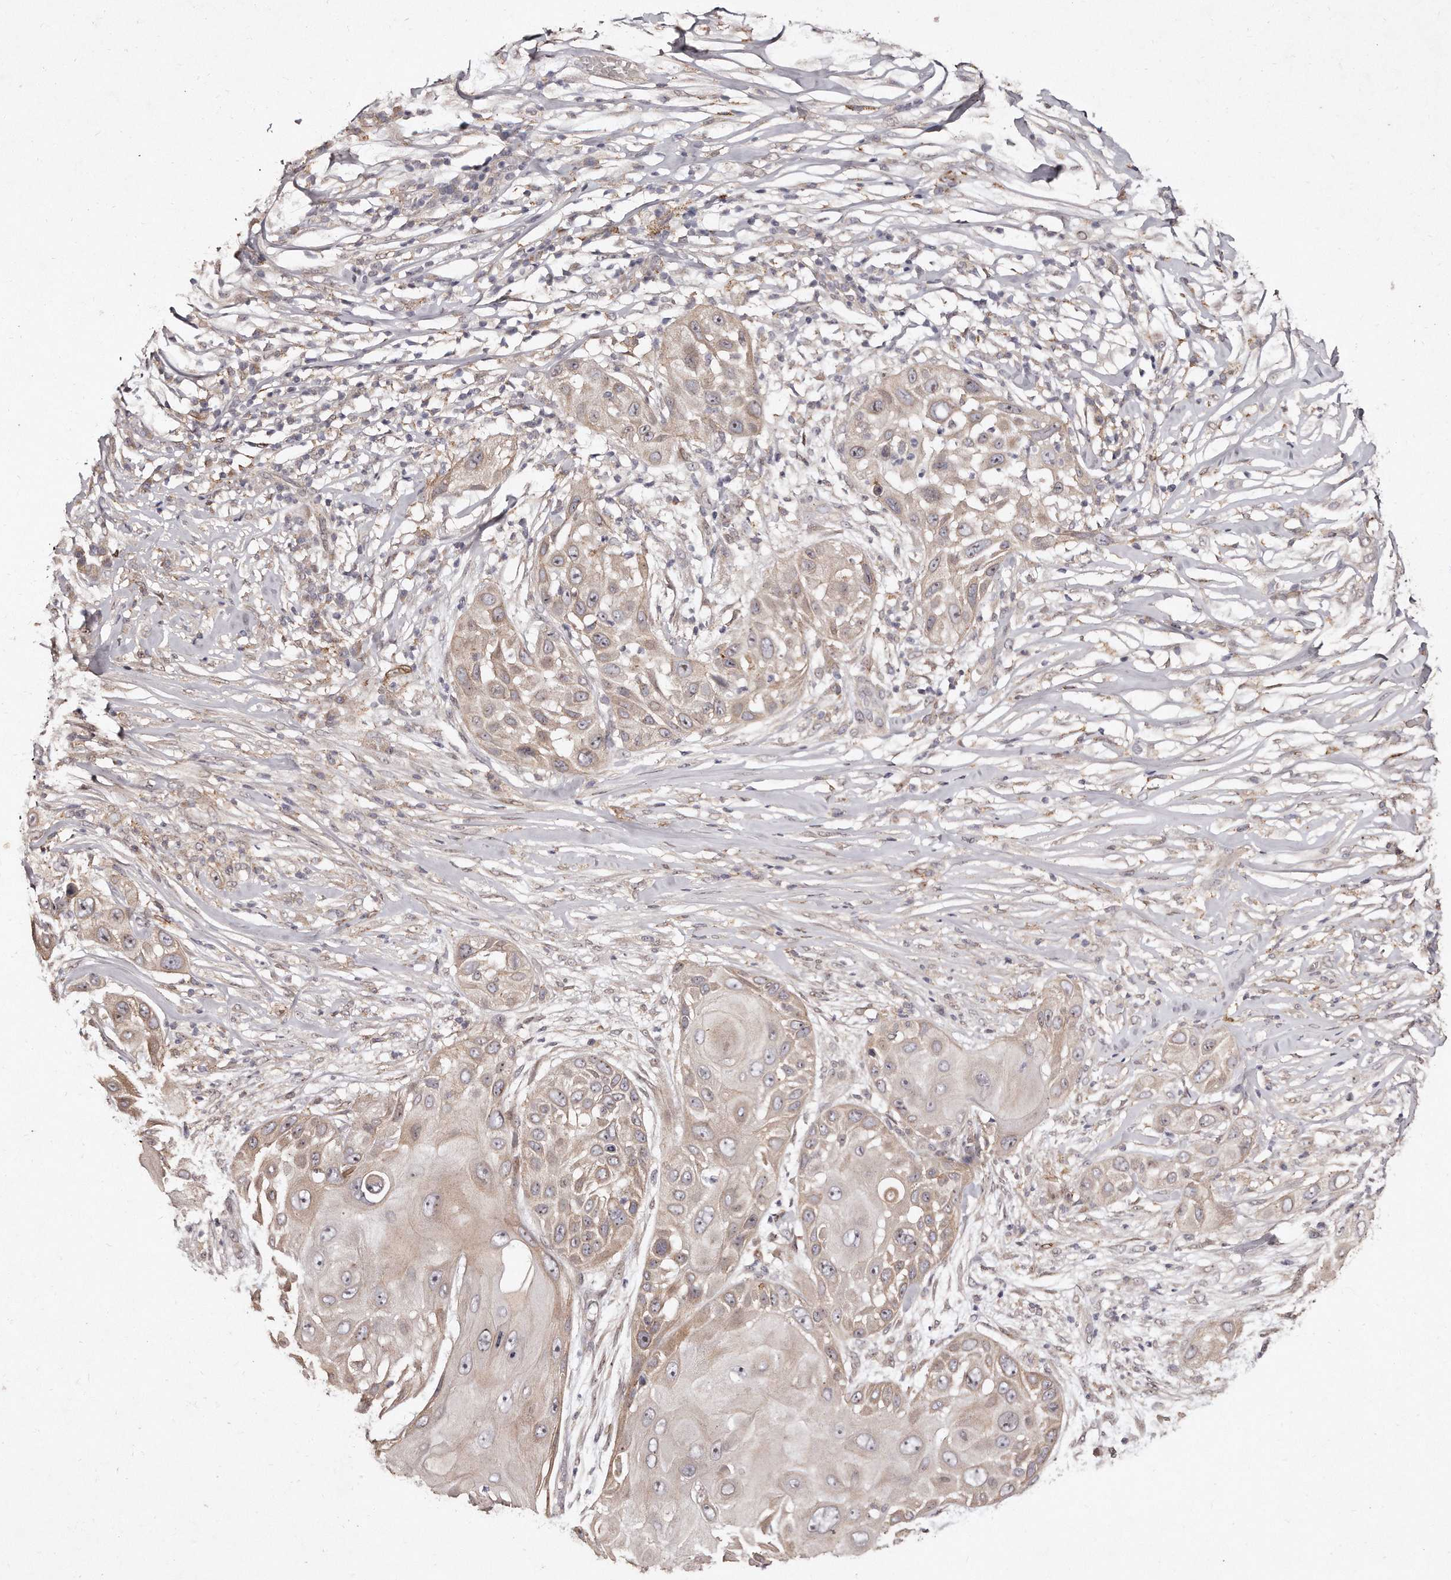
{"staining": {"intensity": "weak", "quantity": ">75%", "location": "cytoplasmic/membranous"}, "tissue": "skin cancer", "cell_type": "Tumor cells", "image_type": "cancer", "snomed": [{"axis": "morphology", "description": "Squamous cell carcinoma, NOS"}, {"axis": "topography", "description": "Skin"}], "caption": "Immunohistochemistry micrograph of human skin squamous cell carcinoma stained for a protein (brown), which shows low levels of weak cytoplasmic/membranous staining in about >75% of tumor cells.", "gene": "HASPIN", "patient": {"sex": "female", "age": 44}}